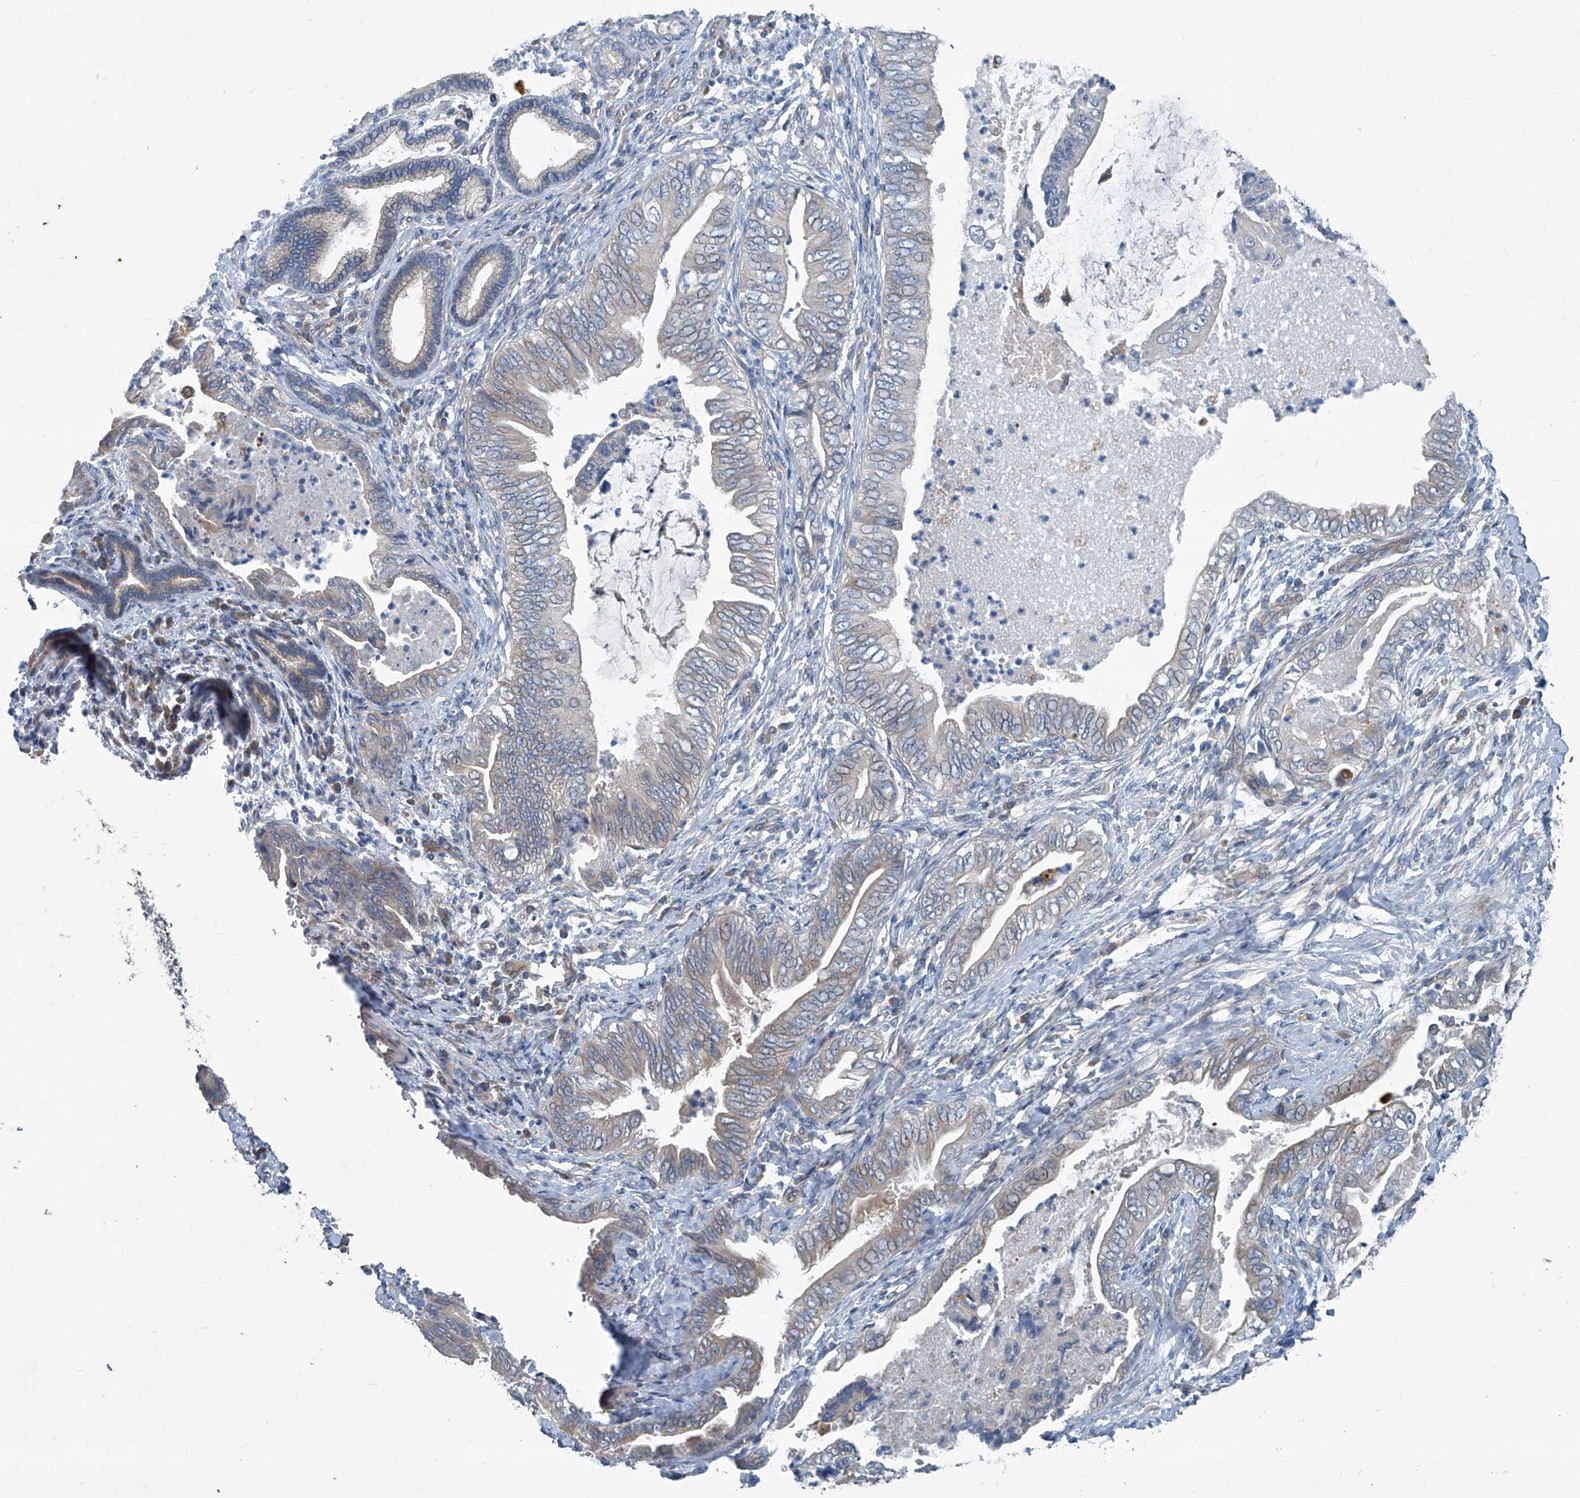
{"staining": {"intensity": "weak", "quantity": "25%-75%", "location": "cytoplasmic/membranous"}, "tissue": "pancreatic cancer", "cell_type": "Tumor cells", "image_type": "cancer", "snomed": [{"axis": "morphology", "description": "Adenocarcinoma, NOS"}, {"axis": "topography", "description": "Pancreas"}], "caption": "Immunohistochemistry micrograph of neoplastic tissue: human pancreatic adenocarcinoma stained using immunohistochemistry (IHC) displays low levels of weak protein expression localized specifically in the cytoplasmic/membranous of tumor cells, appearing as a cytoplasmic/membranous brown color.", "gene": "SLC26A11", "patient": {"sex": "male", "age": 75}}